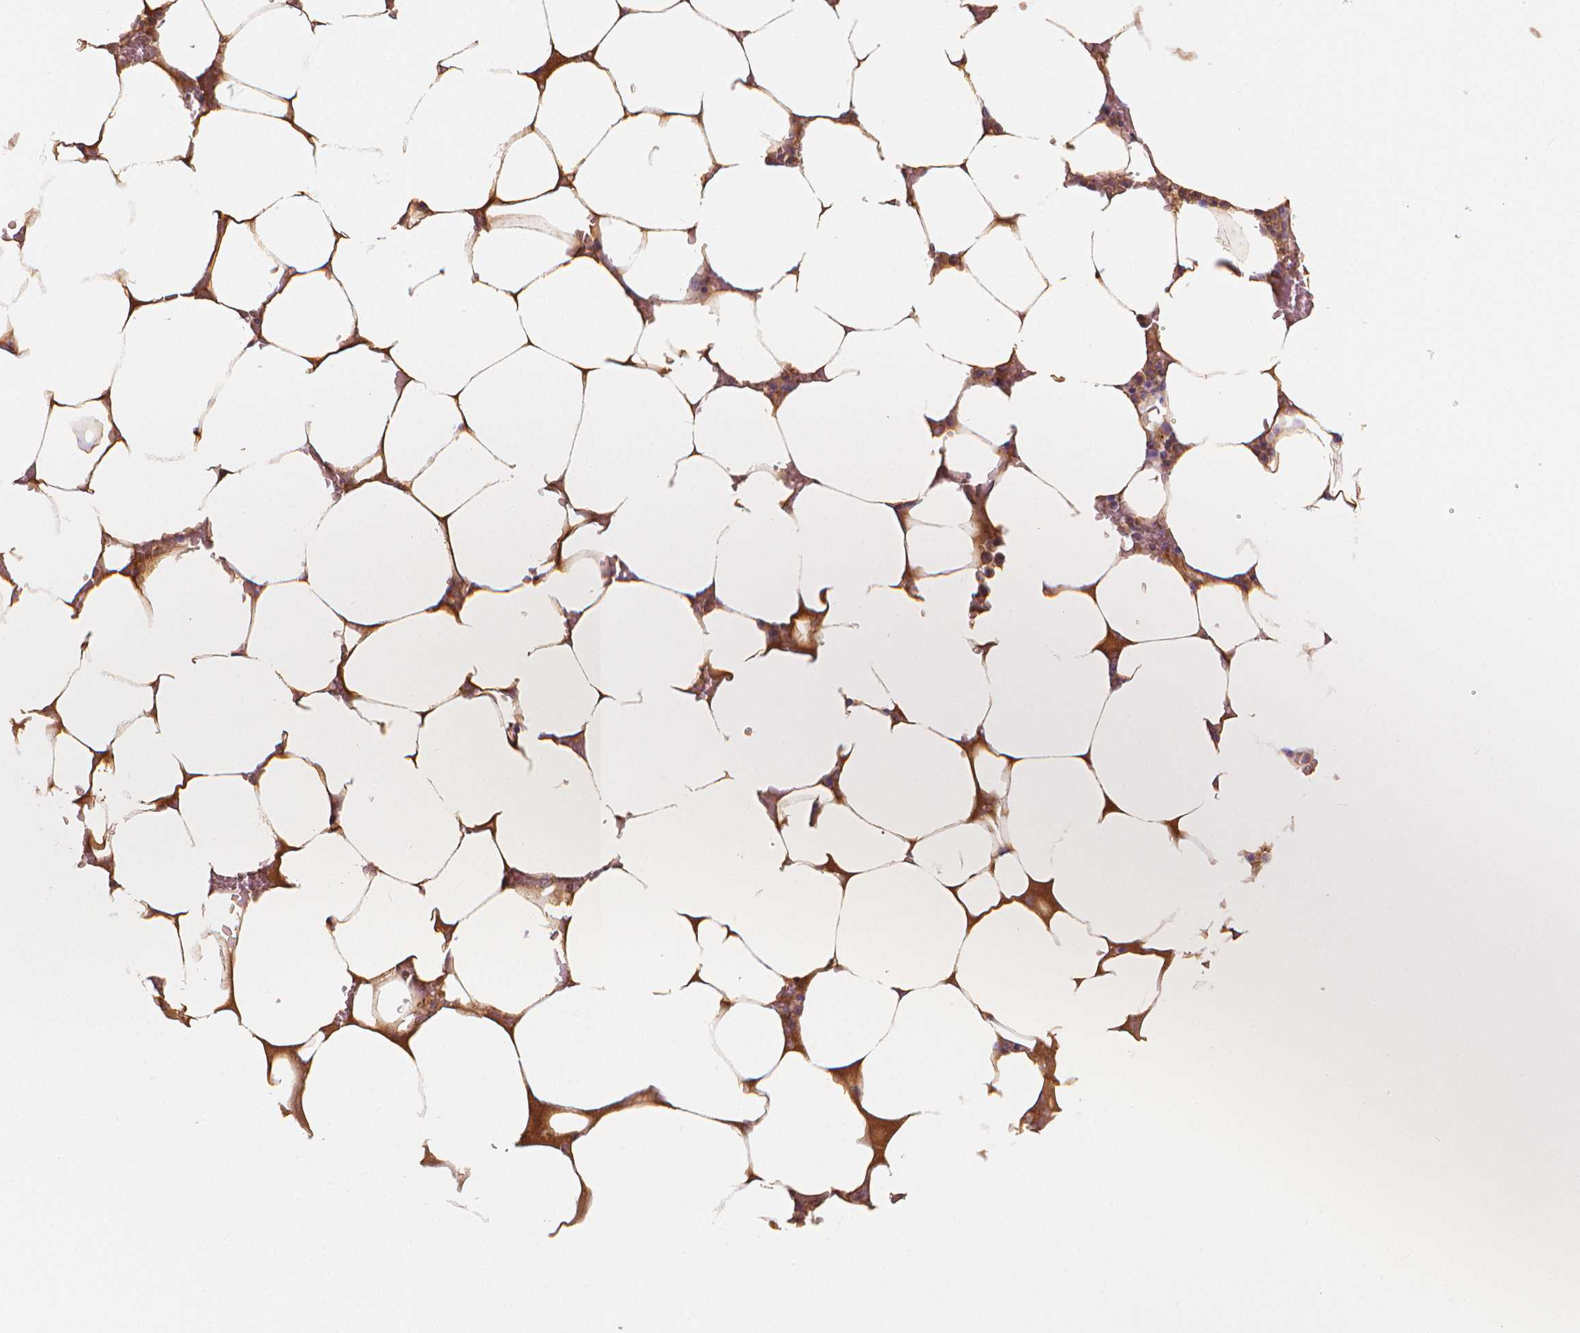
{"staining": {"intensity": "weak", "quantity": "25%-75%", "location": "cytoplasmic/membranous"}, "tissue": "bone marrow", "cell_type": "Hematopoietic cells", "image_type": "normal", "snomed": [{"axis": "morphology", "description": "Normal tissue, NOS"}, {"axis": "topography", "description": "Bone marrow"}], "caption": "Immunohistochemical staining of normal bone marrow reveals 25%-75% levels of weak cytoplasmic/membranous protein positivity in approximately 25%-75% of hematopoietic cells.", "gene": "APOA4", "patient": {"sex": "female", "age": 52}}